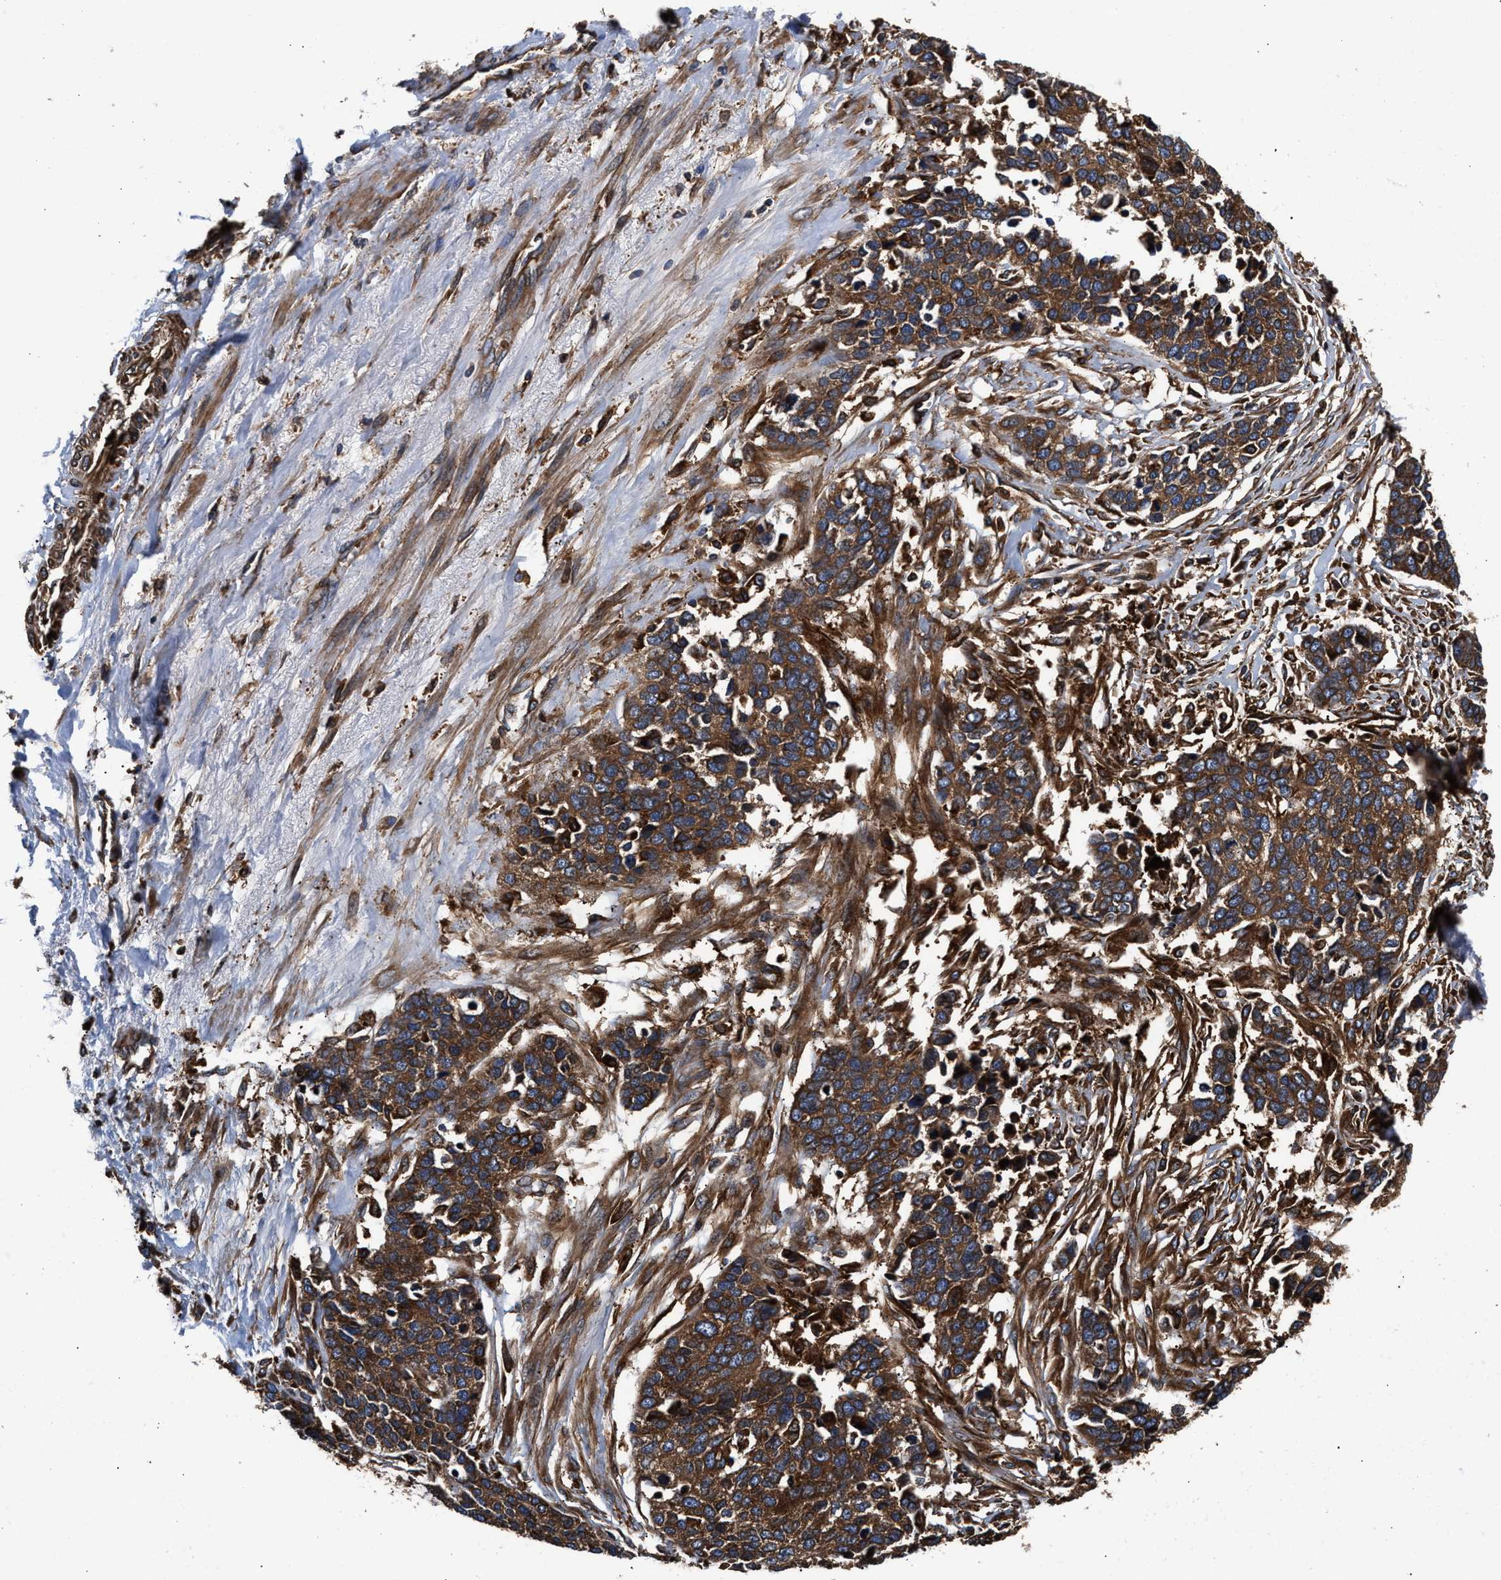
{"staining": {"intensity": "strong", "quantity": ">75%", "location": "cytoplasmic/membranous"}, "tissue": "ovarian cancer", "cell_type": "Tumor cells", "image_type": "cancer", "snomed": [{"axis": "morphology", "description": "Cystadenocarcinoma, serous, NOS"}, {"axis": "topography", "description": "Ovary"}], "caption": "DAB (3,3'-diaminobenzidine) immunohistochemical staining of ovarian cancer displays strong cytoplasmic/membranous protein expression in about >75% of tumor cells. The staining is performed using DAB brown chromogen to label protein expression. The nuclei are counter-stained blue using hematoxylin.", "gene": "KYAT1", "patient": {"sex": "female", "age": 44}}